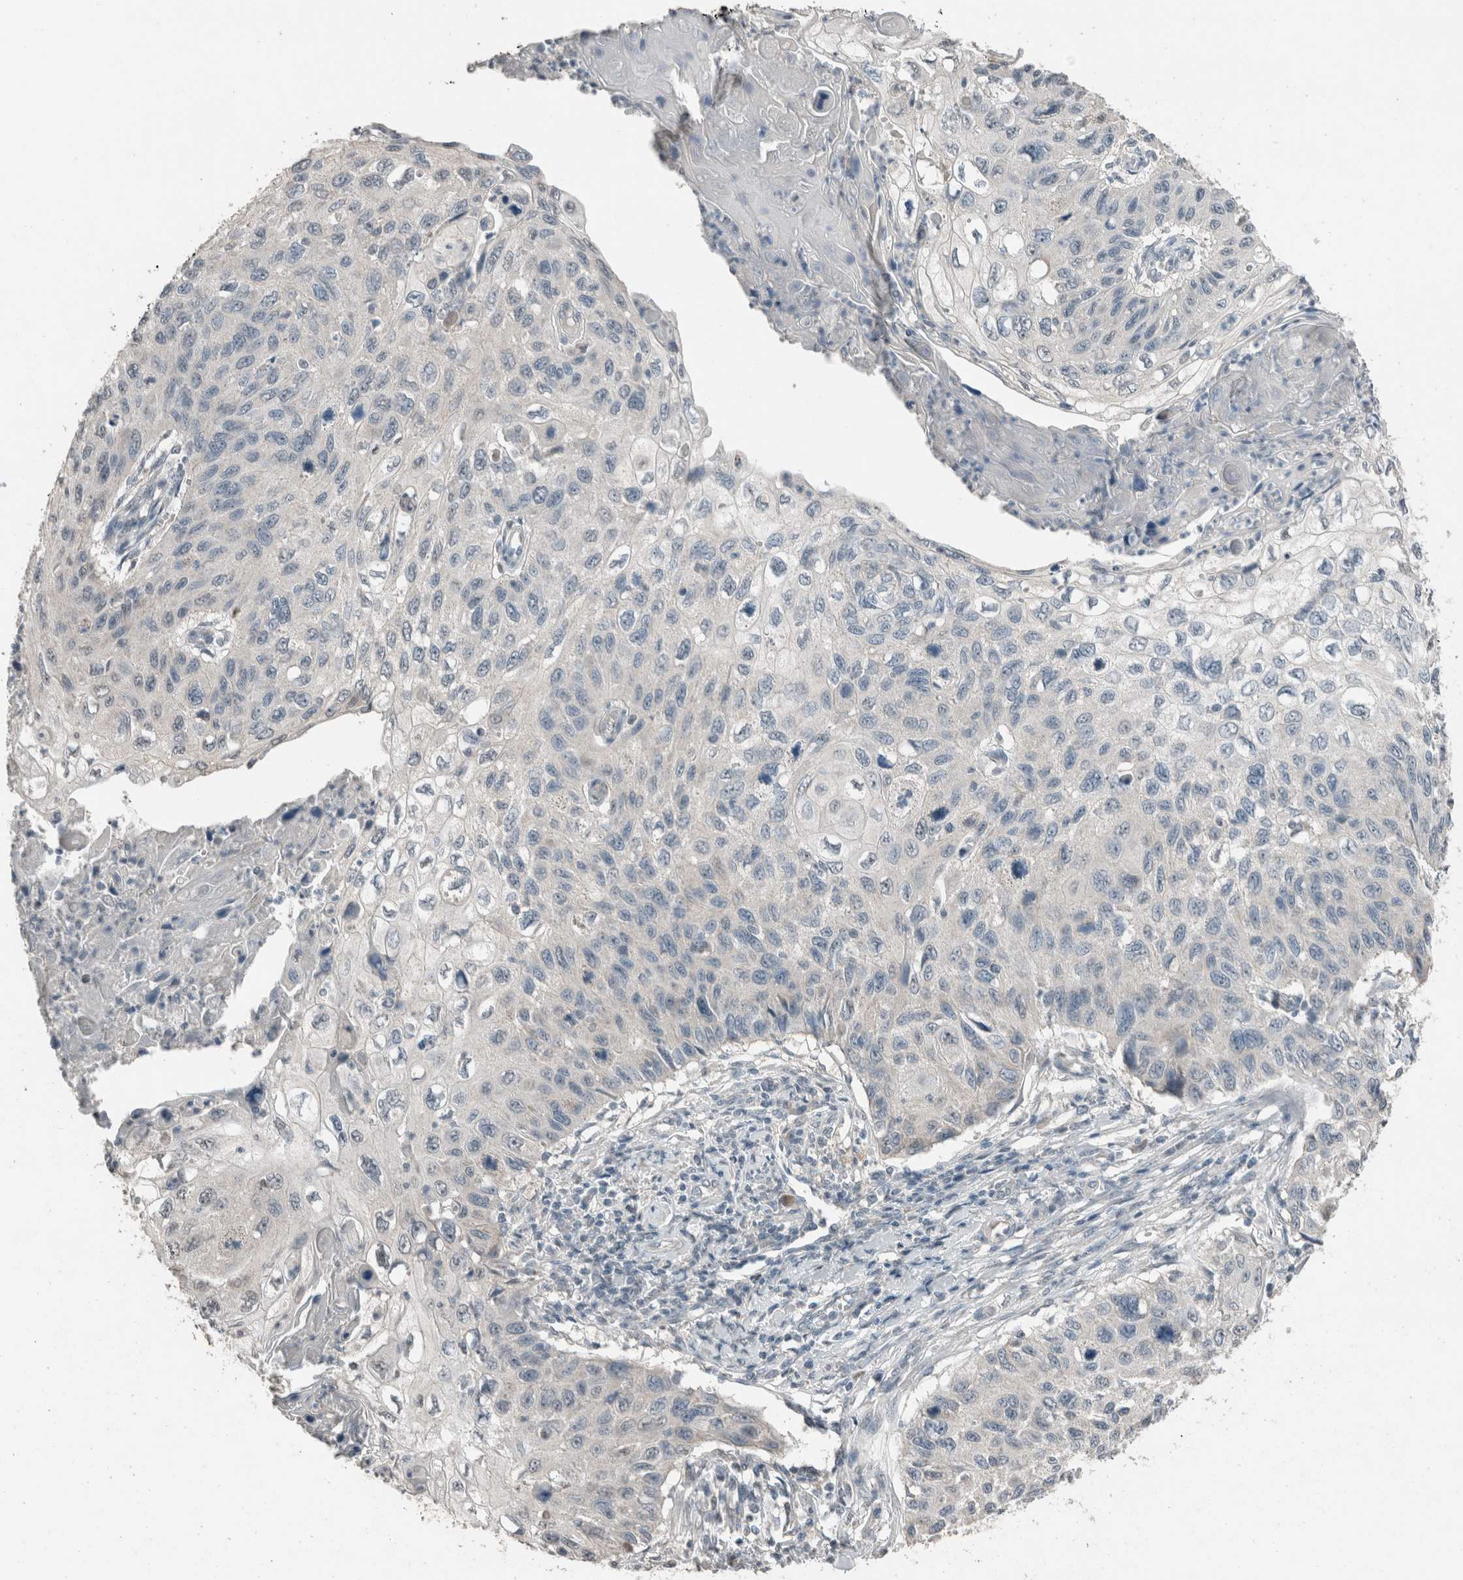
{"staining": {"intensity": "negative", "quantity": "none", "location": "none"}, "tissue": "cervical cancer", "cell_type": "Tumor cells", "image_type": "cancer", "snomed": [{"axis": "morphology", "description": "Squamous cell carcinoma, NOS"}, {"axis": "topography", "description": "Cervix"}], "caption": "Immunohistochemistry photomicrograph of cervical cancer (squamous cell carcinoma) stained for a protein (brown), which shows no staining in tumor cells.", "gene": "ACVR2B", "patient": {"sex": "female", "age": 70}}